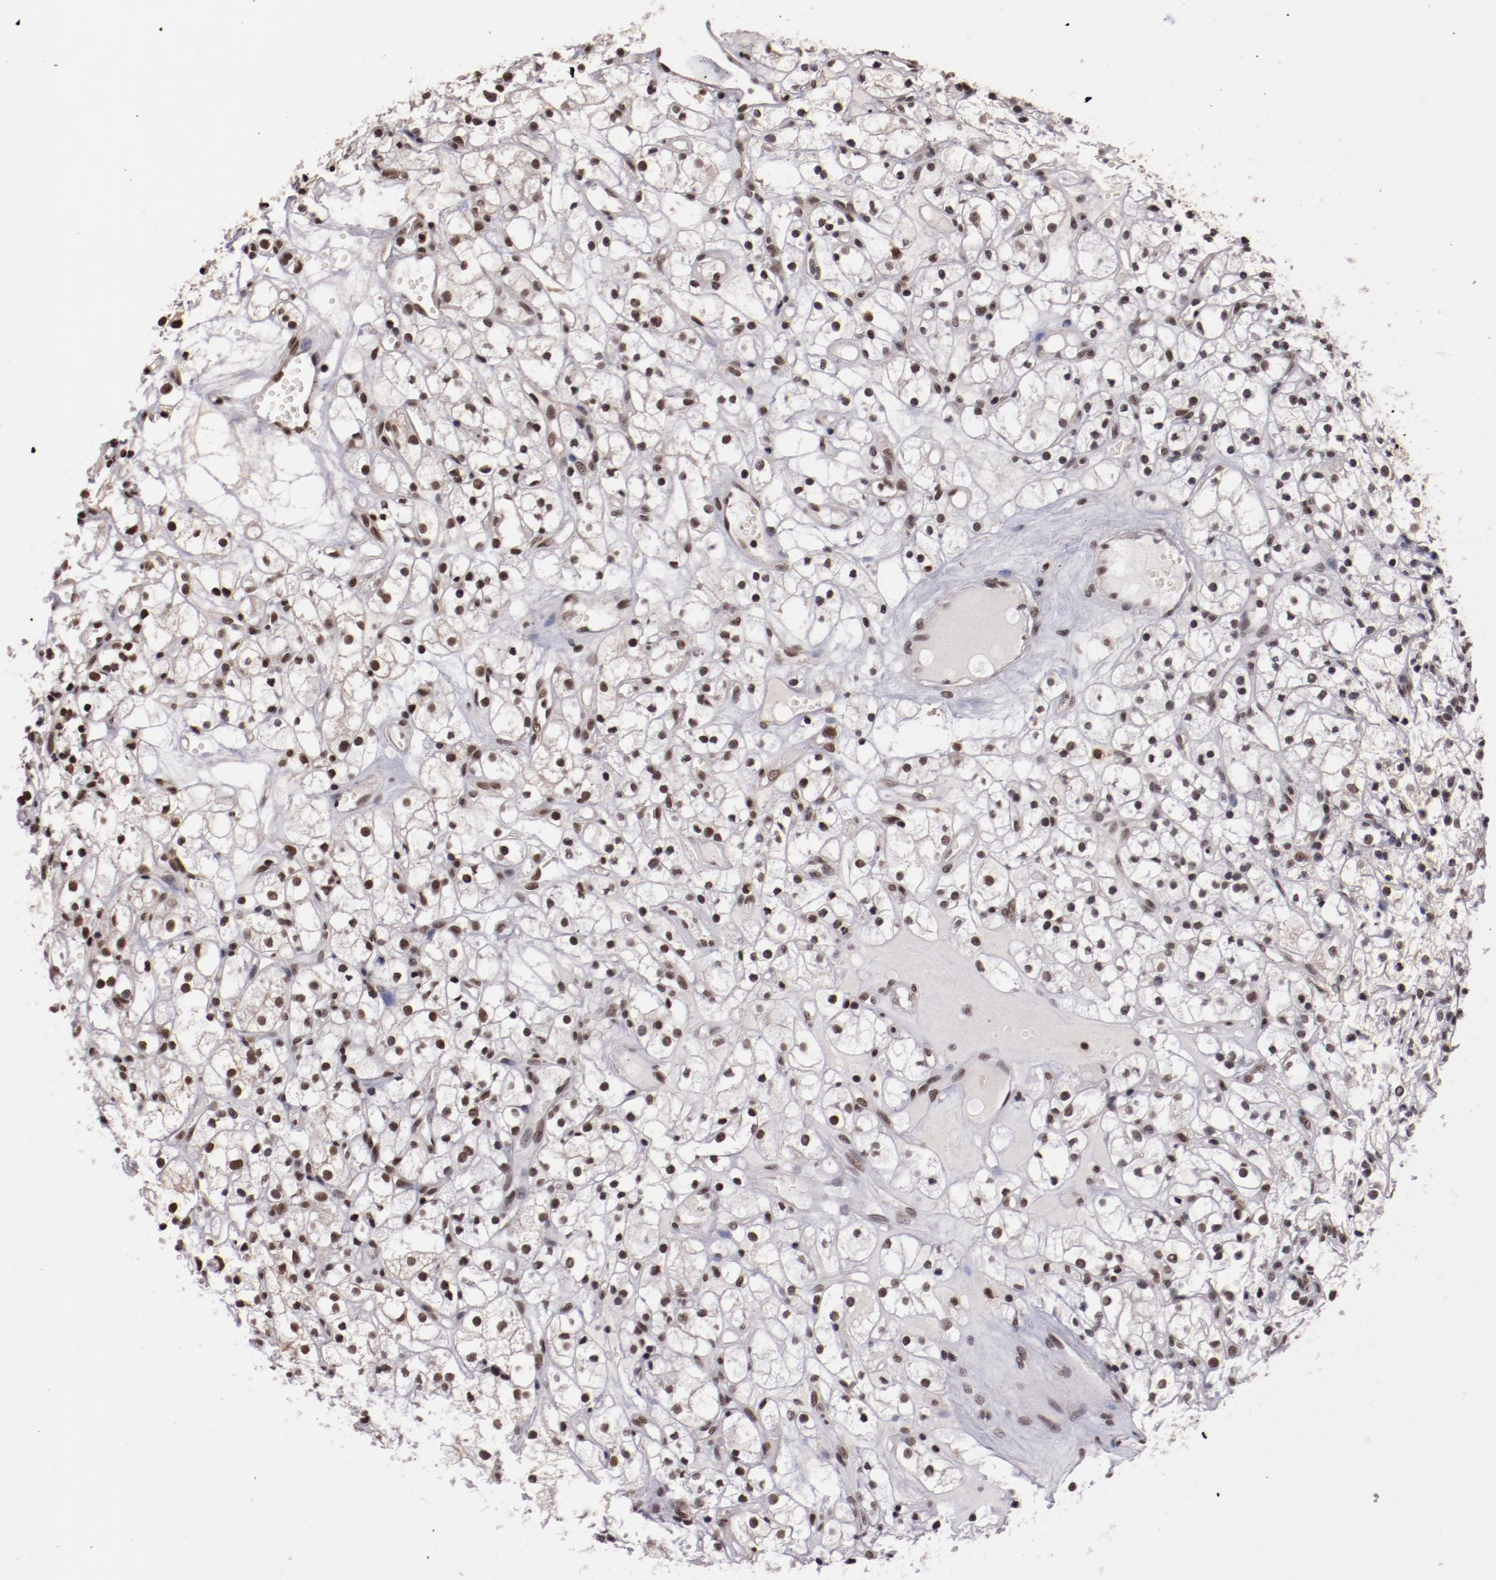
{"staining": {"intensity": "moderate", "quantity": "25%-75%", "location": "nuclear"}, "tissue": "renal cancer", "cell_type": "Tumor cells", "image_type": "cancer", "snomed": [{"axis": "morphology", "description": "Adenocarcinoma, NOS"}, {"axis": "topography", "description": "Kidney"}], "caption": "An immunohistochemistry (IHC) histopathology image of neoplastic tissue is shown. Protein staining in brown labels moderate nuclear positivity in renal cancer (adenocarcinoma) within tumor cells. Using DAB (3,3'-diaminobenzidine) (brown) and hematoxylin (blue) stains, captured at high magnification using brightfield microscopy.", "gene": "STAG2", "patient": {"sex": "male", "age": 61}}